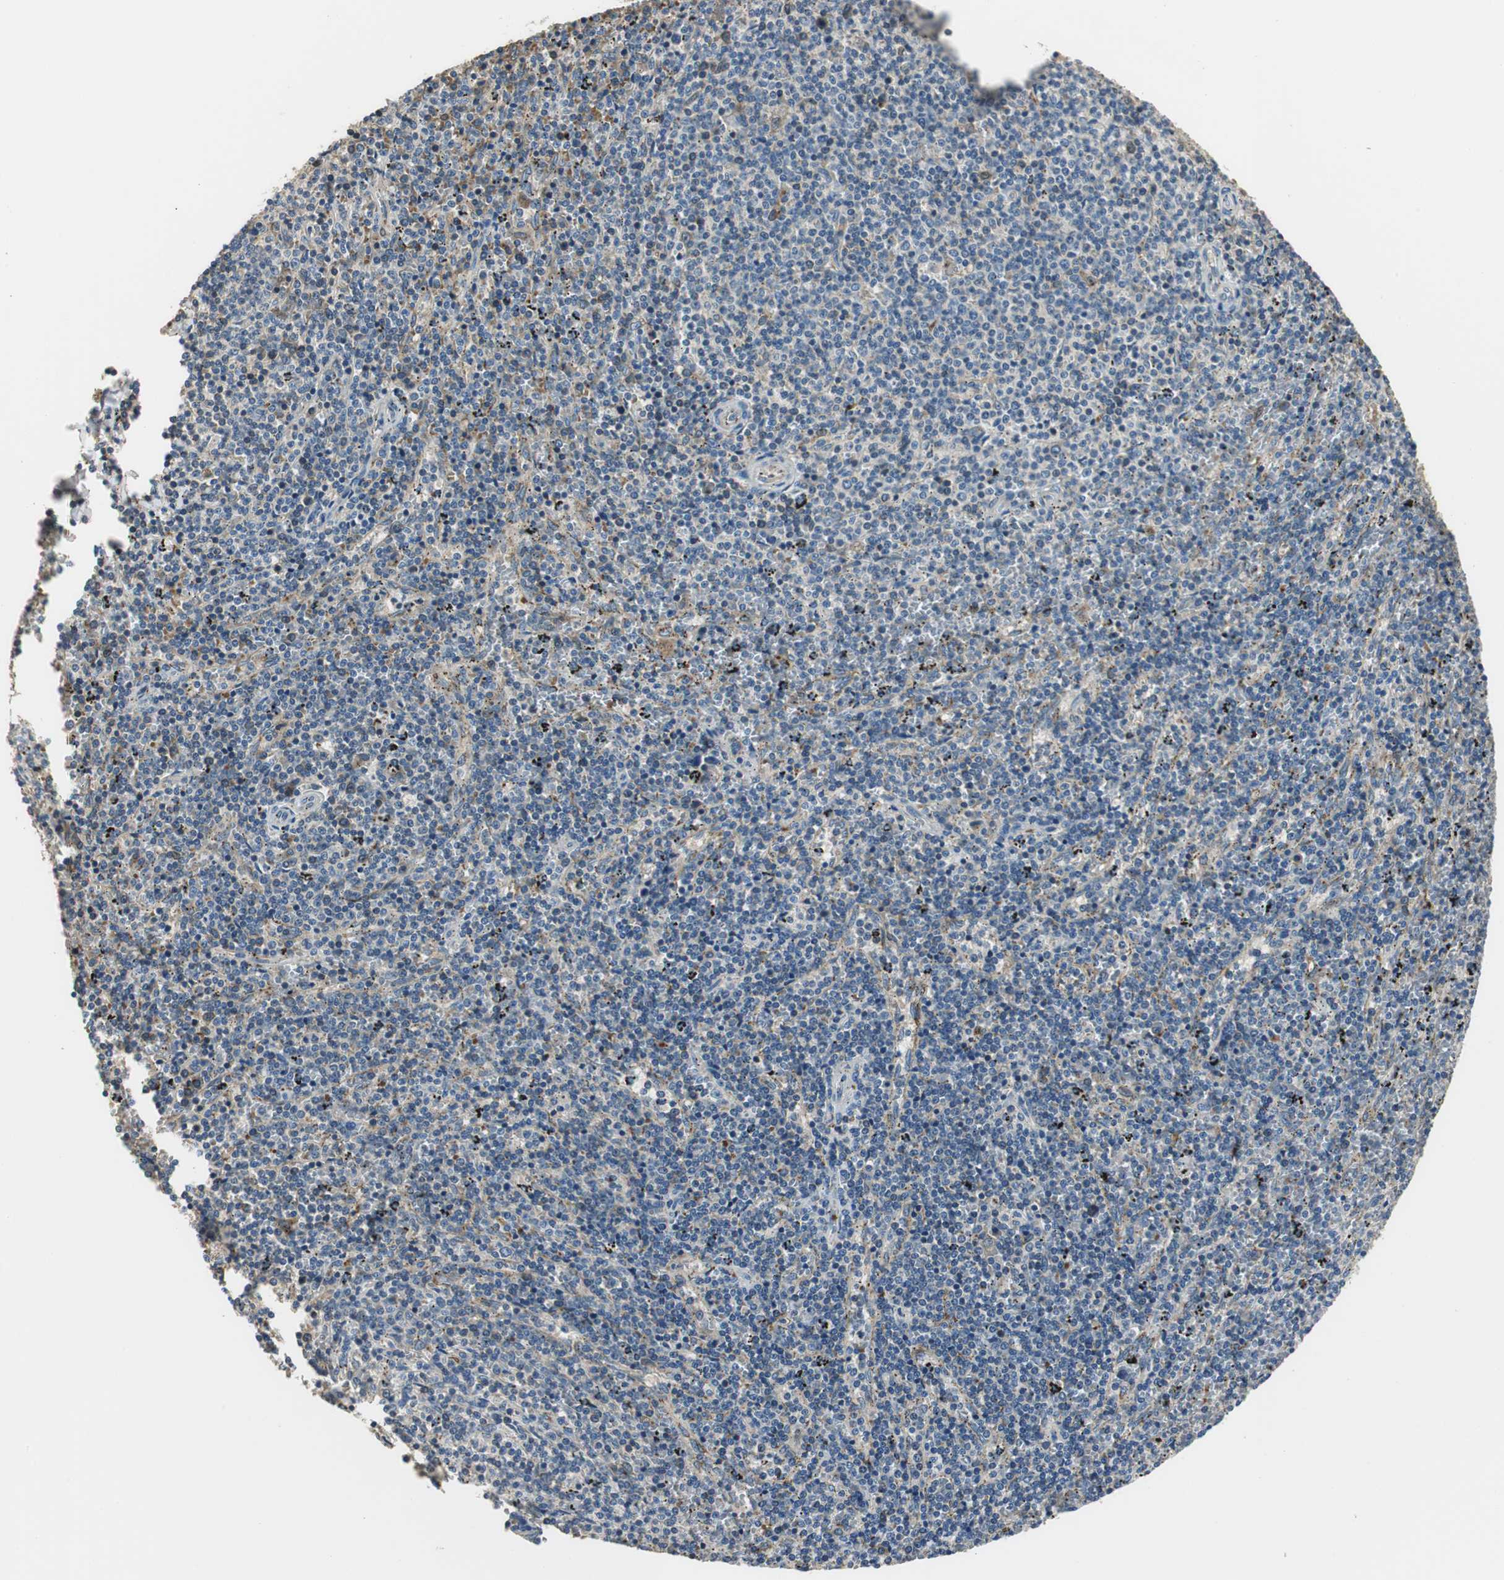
{"staining": {"intensity": "negative", "quantity": "none", "location": "none"}, "tissue": "lymphoma", "cell_type": "Tumor cells", "image_type": "cancer", "snomed": [{"axis": "morphology", "description": "Malignant lymphoma, non-Hodgkin's type, Low grade"}, {"axis": "topography", "description": "Spleen"}], "caption": "This is an IHC histopathology image of human malignant lymphoma, non-Hodgkin's type (low-grade). There is no expression in tumor cells.", "gene": "NIT1", "patient": {"sex": "female", "age": 50}}